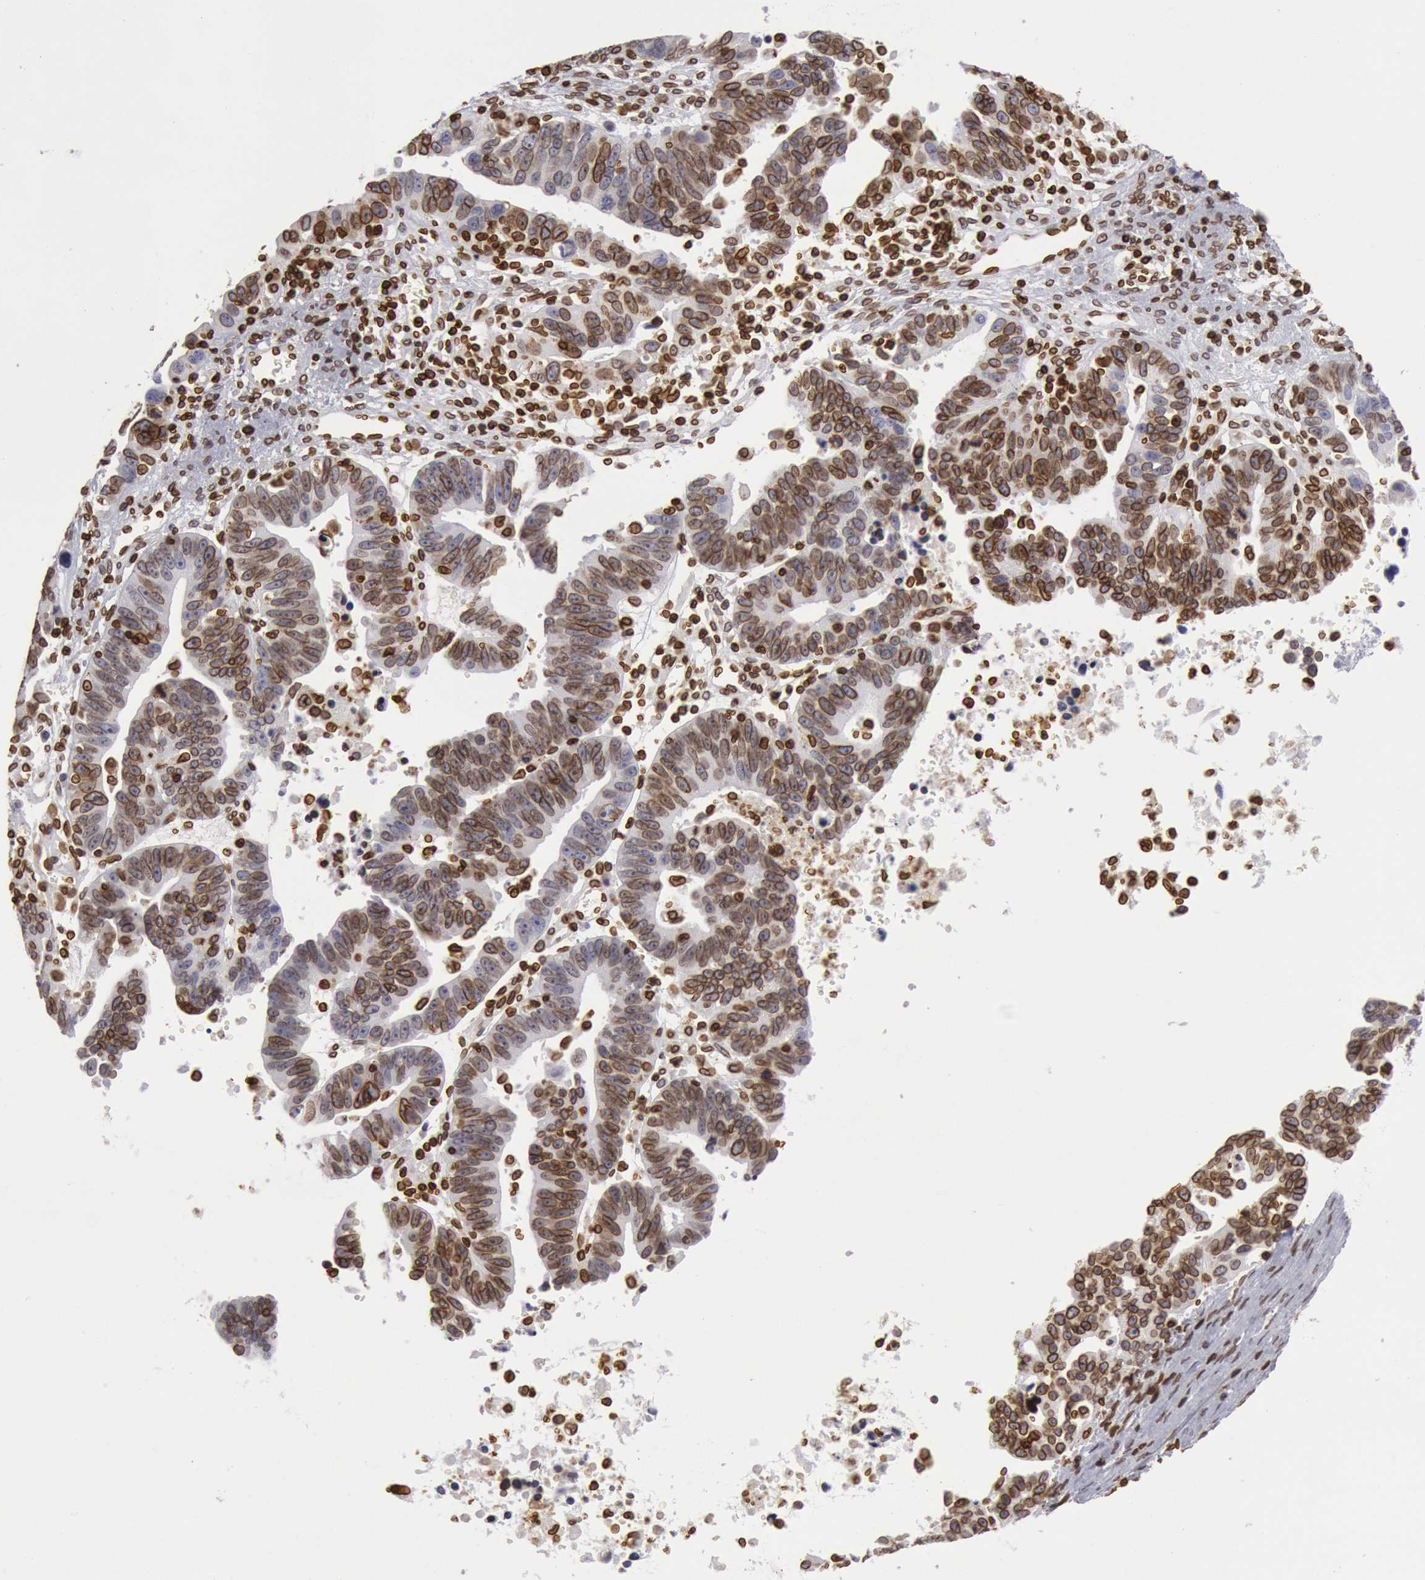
{"staining": {"intensity": "moderate", "quantity": ">75%", "location": "cytoplasmic/membranous,nuclear"}, "tissue": "ovarian cancer", "cell_type": "Tumor cells", "image_type": "cancer", "snomed": [{"axis": "morphology", "description": "Carcinoma, endometroid"}, {"axis": "morphology", "description": "Cystadenocarcinoma, serous, NOS"}, {"axis": "topography", "description": "Ovary"}], "caption": "Endometroid carcinoma (ovarian) stained with a protein marker exhibits moderate staining in tumor cells.", "gene": "SUN2", "patient": {"sex": "female", "age": 45}}